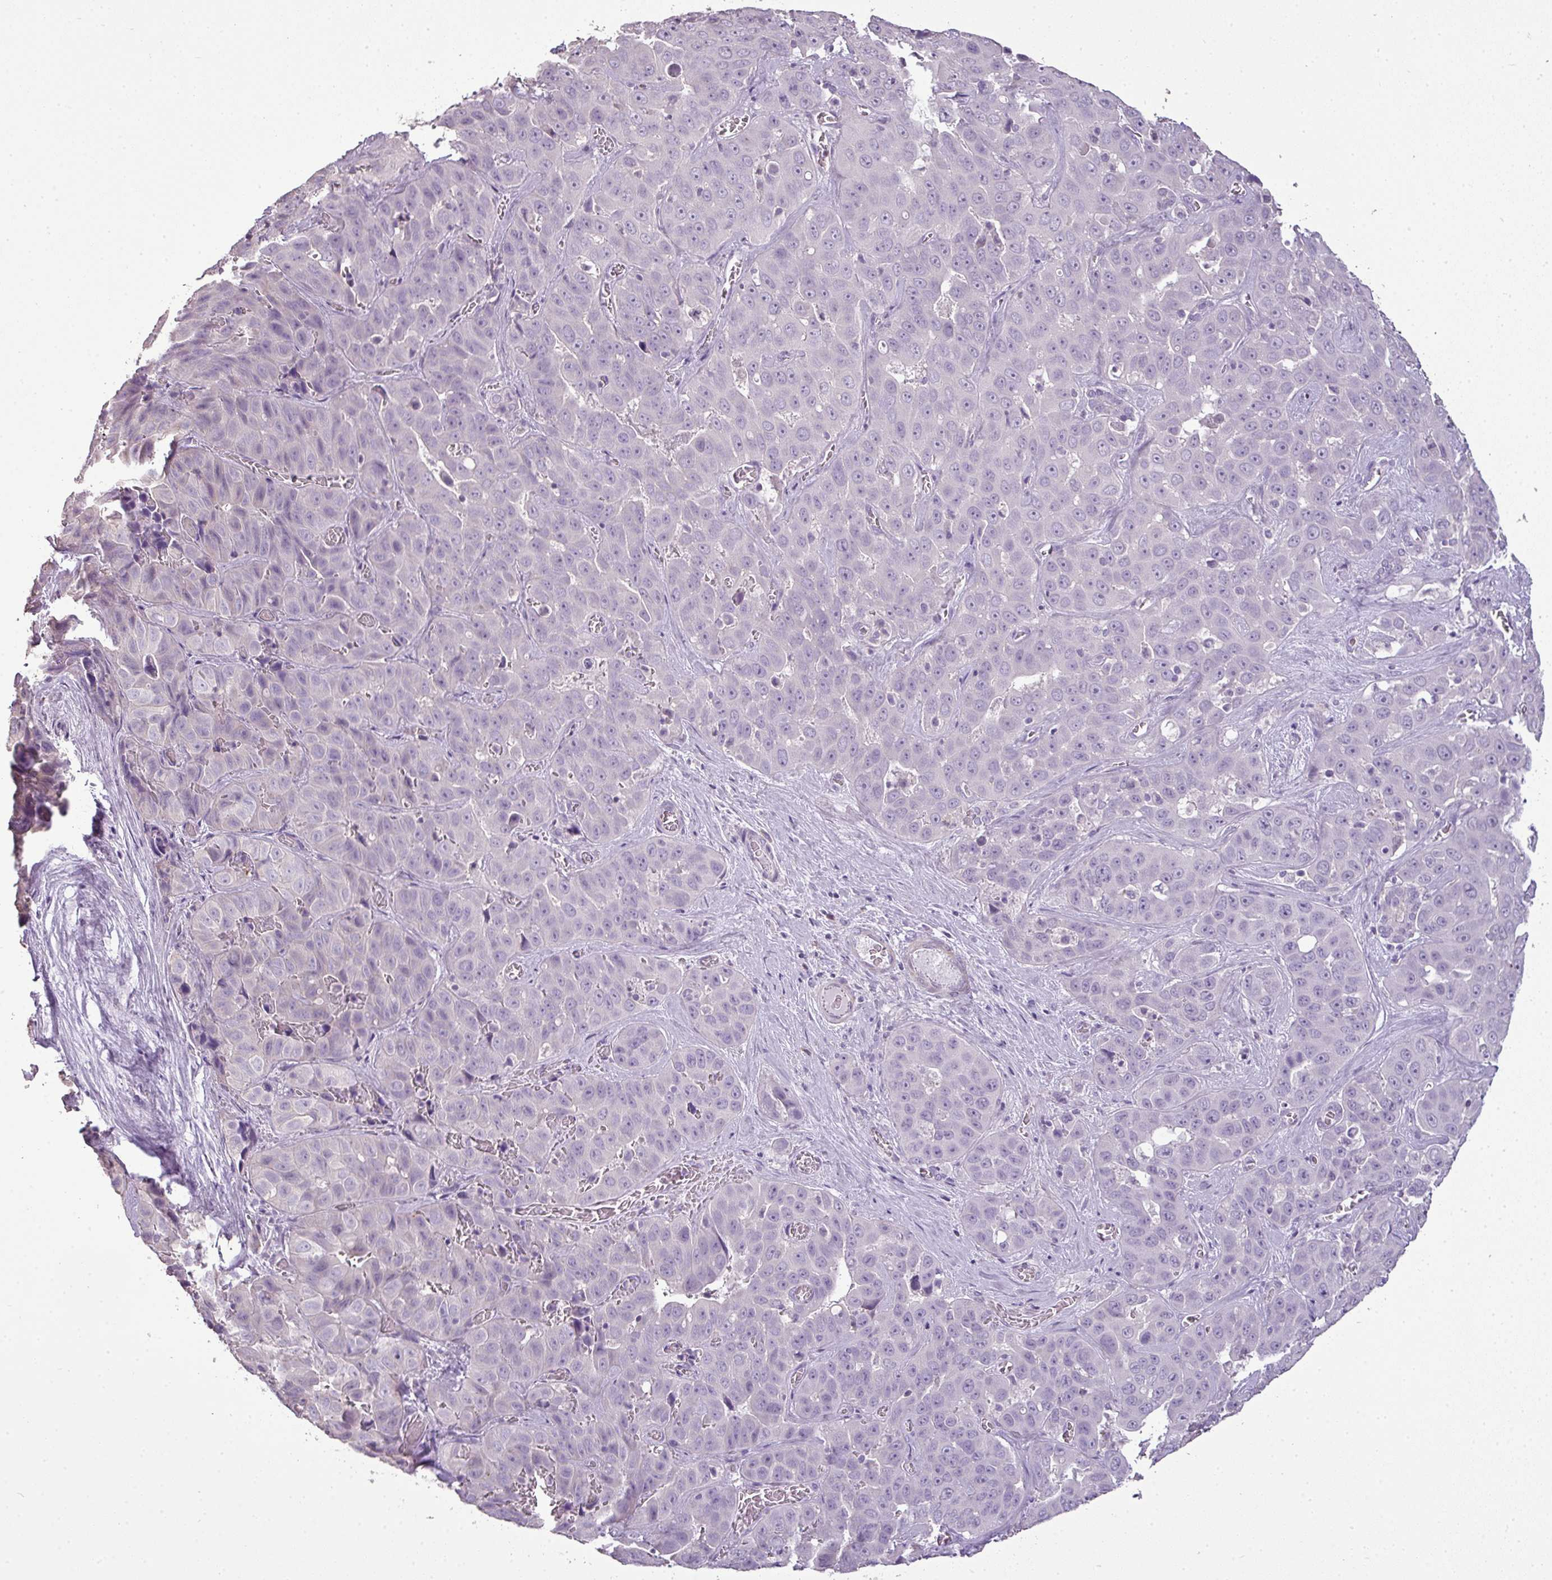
{"staining": {"intensity": "negative", "quantity": "none", "location": "none"}, "tissue": "liver cancer", "cell_type": "Tumor cells", "image_type": "cancer", "snomed": [{"axis": "morphology", "description": "Cholangiocarcinoma"}, {"axis": "topography", "description": "Liver"}], "caption": "Liver cancer (cholangiocarcinoma) was stained to show a protein in brown. There is no significant positivity in tumor cells. (DAB immunohistochemistry, high magnification).", "gene": "LY9", "patient": {"sex": "female", "age": 52}}